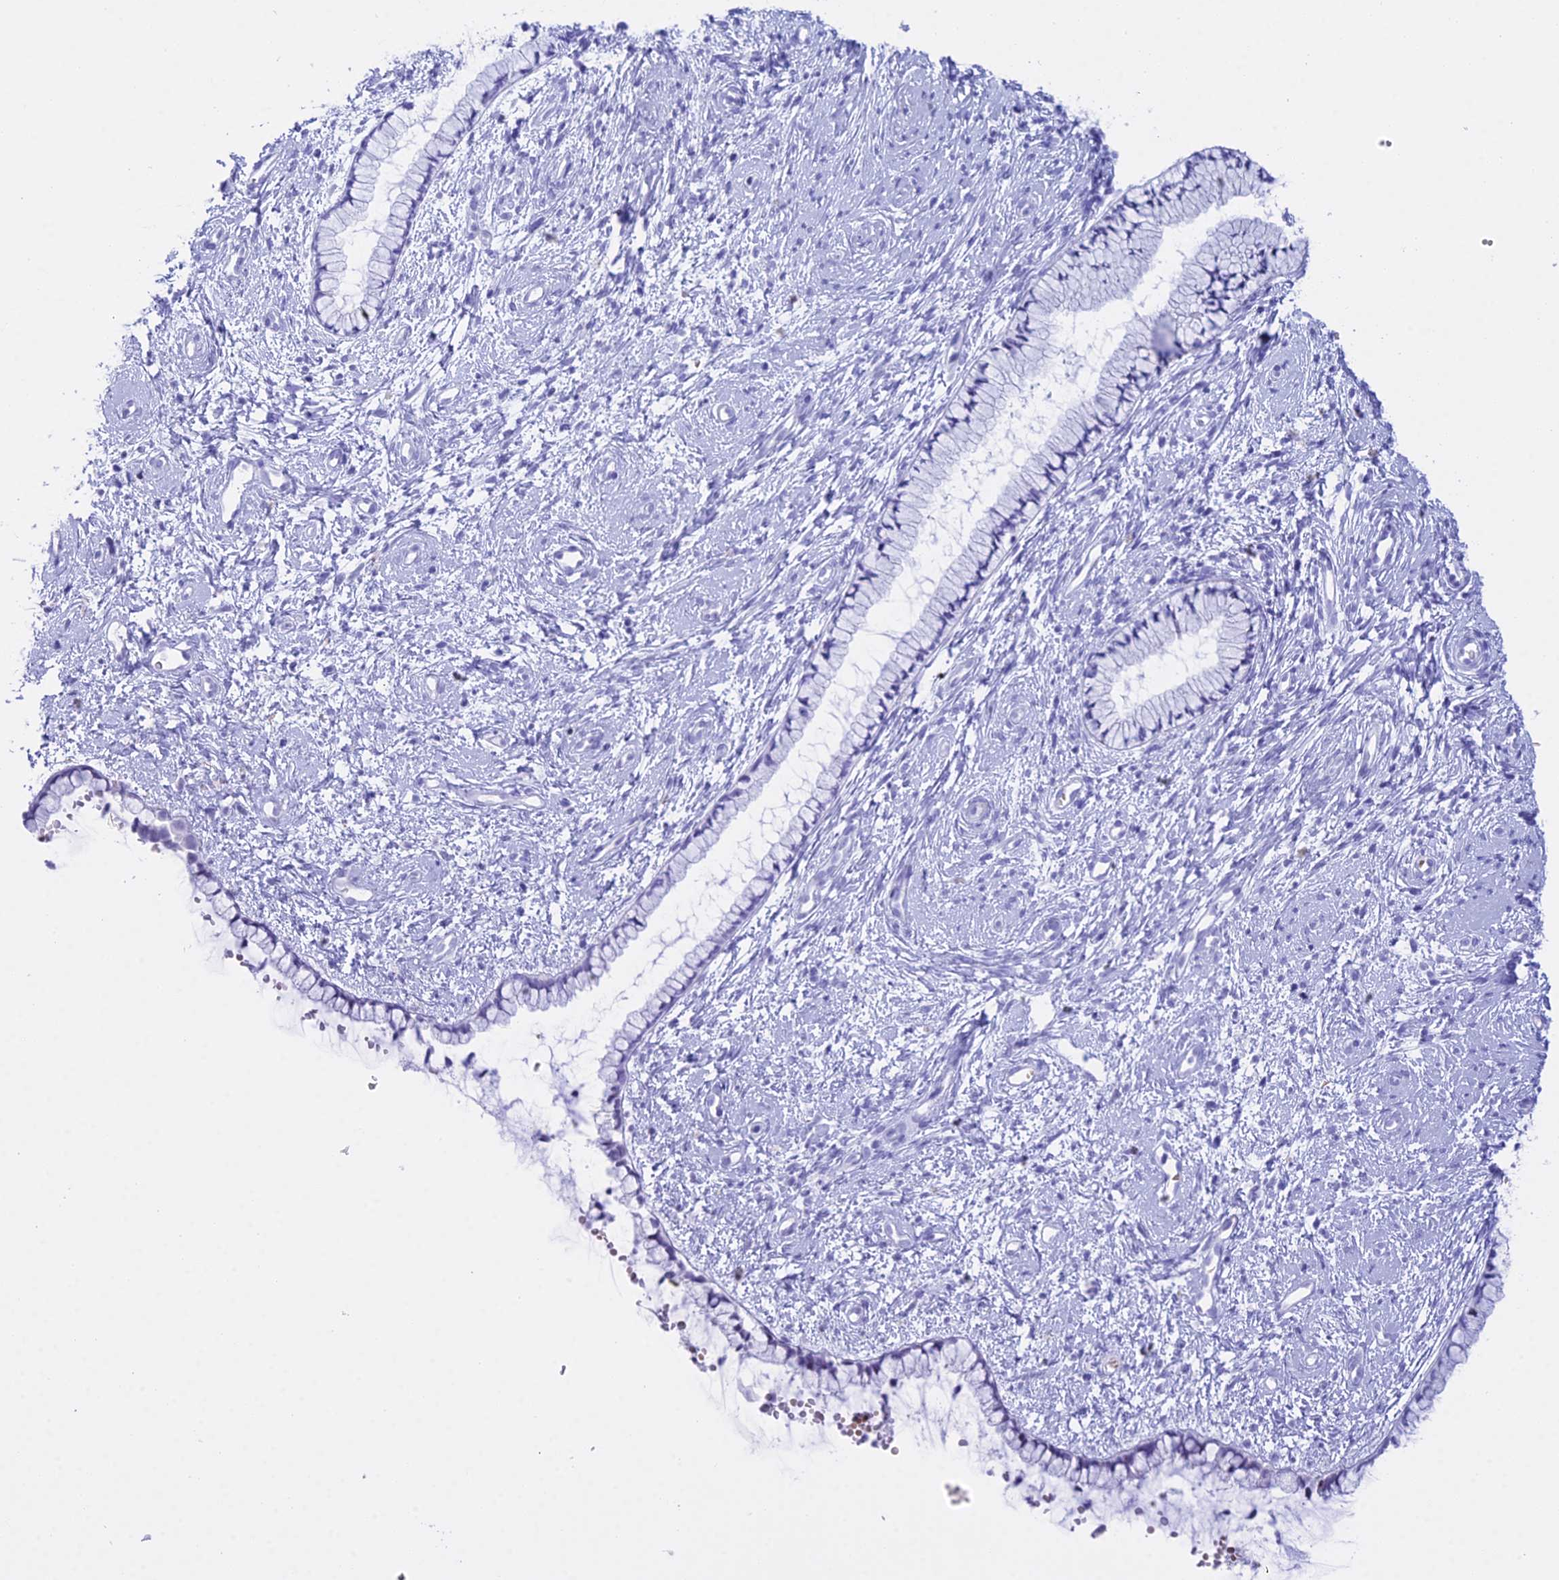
{"staining": {"intensity": "negative", "quantity": "none", "location": "none"}, "tissue": "cervix", "cell_type": "Glandular cells", "image_type": "normal", "snomed": [{"axis": "morphology", "description": "Normal tissue, NOS"}, {"axis": "topography", "description": "Cervix"}], "caption": "Immunohistochemistry (IHC) histopathology image of normal cervix: human cervix stained with DAB (3,3'-diaminobenzidine) reveals no significant protein expression in glandular cells.", "gene": "RNPS1", "patient": {"sex": "female", "age": 57}}